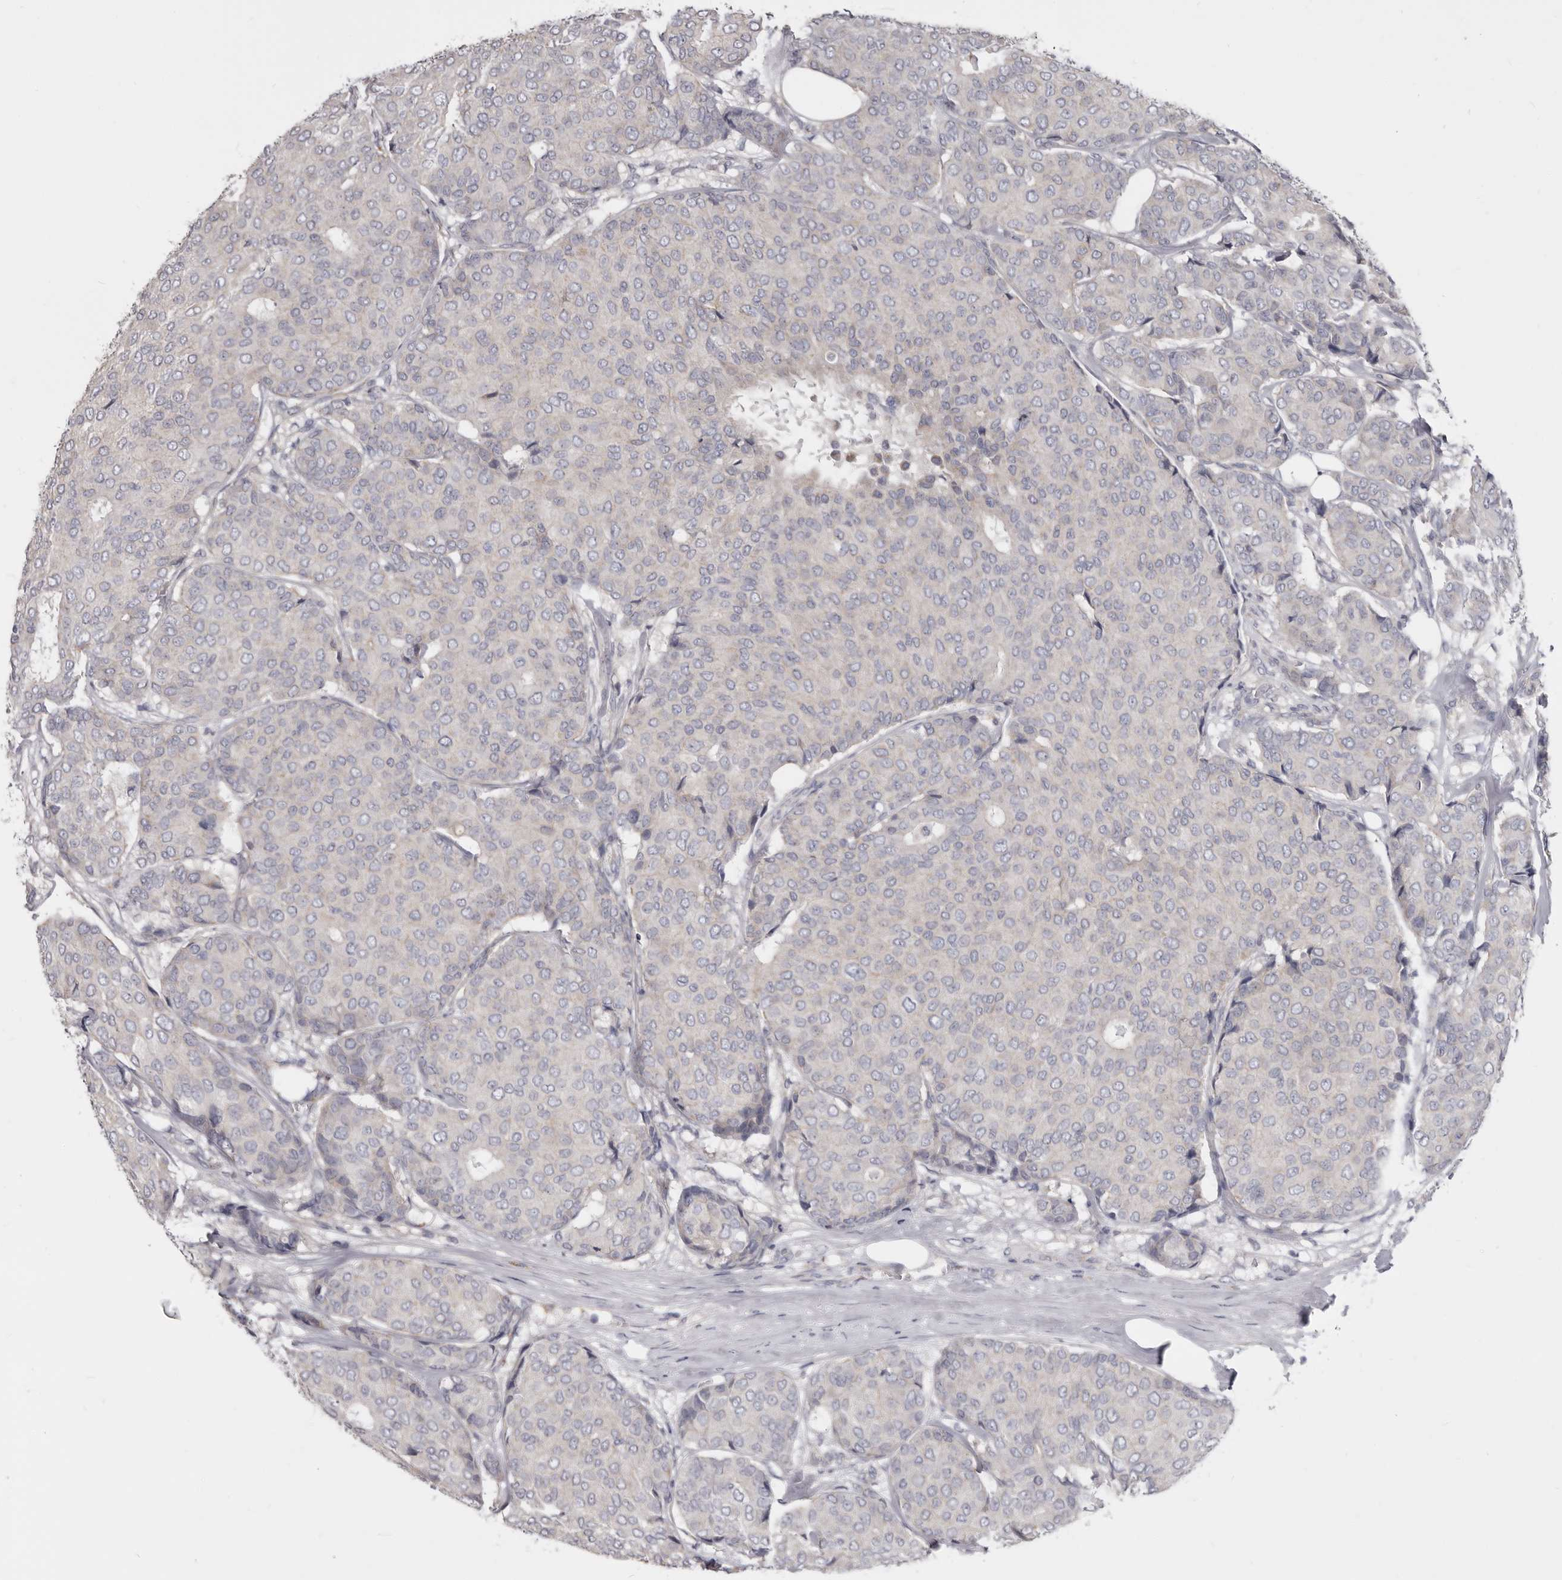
{"staining": {"intensity": "negative", "quantity": "none", "location": "none"}, "tissue": "breast cancer", "cell_type": "Tumor cells", "image_type": "cancer", "snomed": [{"axis": "morphology", "description": "Duct carcinoma"}, {"axis": "topography", "description": "Breast"}], "caption": "IHC image of breast infiltrating ductal carcinoma stained for a protein (brown), which demonstrates no staining in tumor cells.", "gene": "FMO2", "patient": {"sex": "female", "age": 75}}